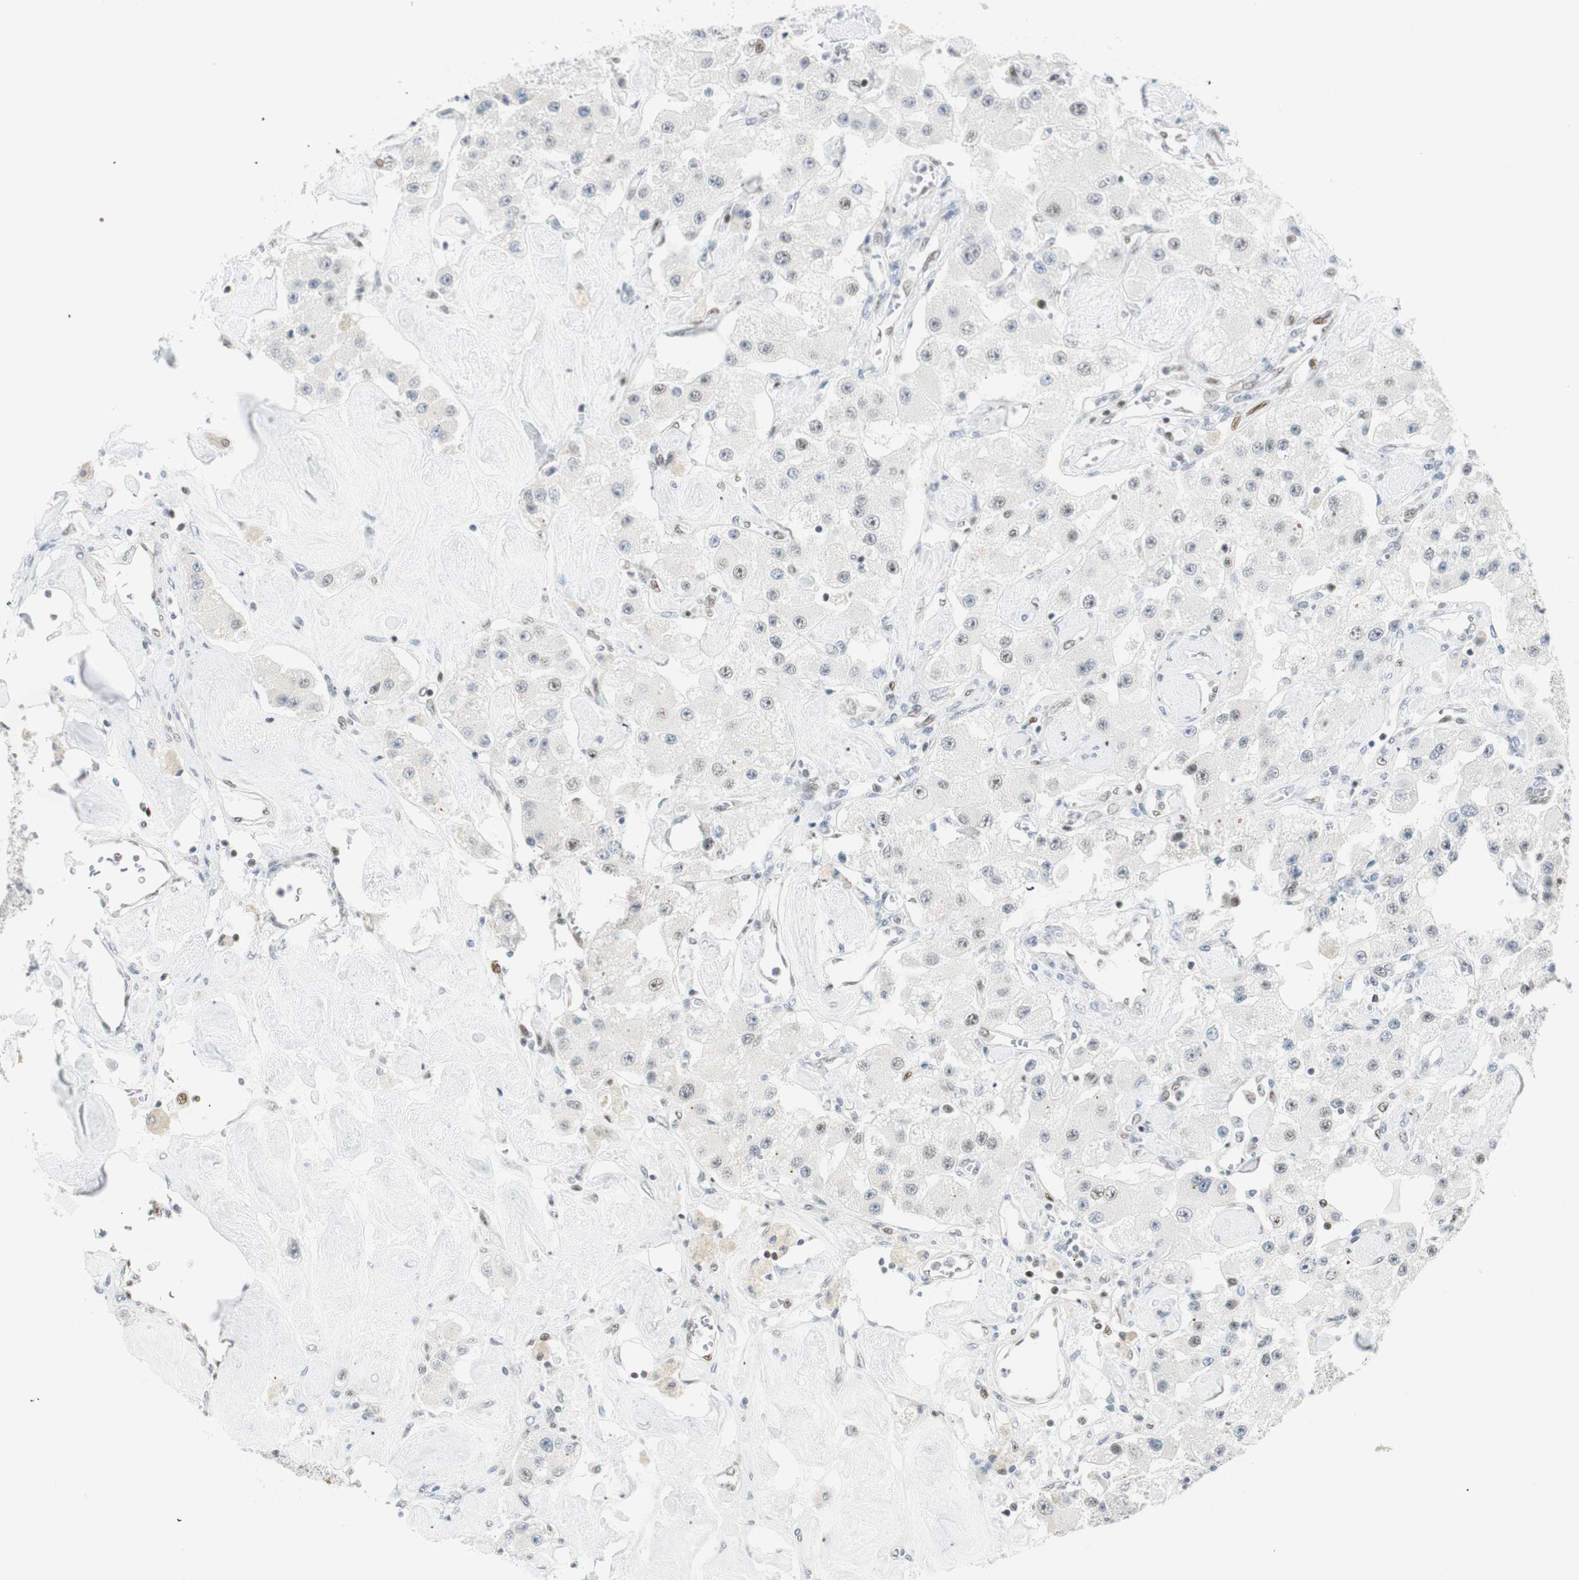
{"staining": {"intensity": "negative", "quantity": "none", "location": "none"}, "tissue": "carcinoid", "cell_type": "Tumor cells", "image_type": "cancer", "snomed": [{"axis": "morphology", "description": "Carcinoid, malignant, NOS"}, {"axis": "topography", "description": "Pancreas"}], "caption": "Immunohistochemical staining of human carcinoid shows no significant staining in tumor cells.", "gene": "MSX2", "patient": {"sex": "male", "age": 41}}